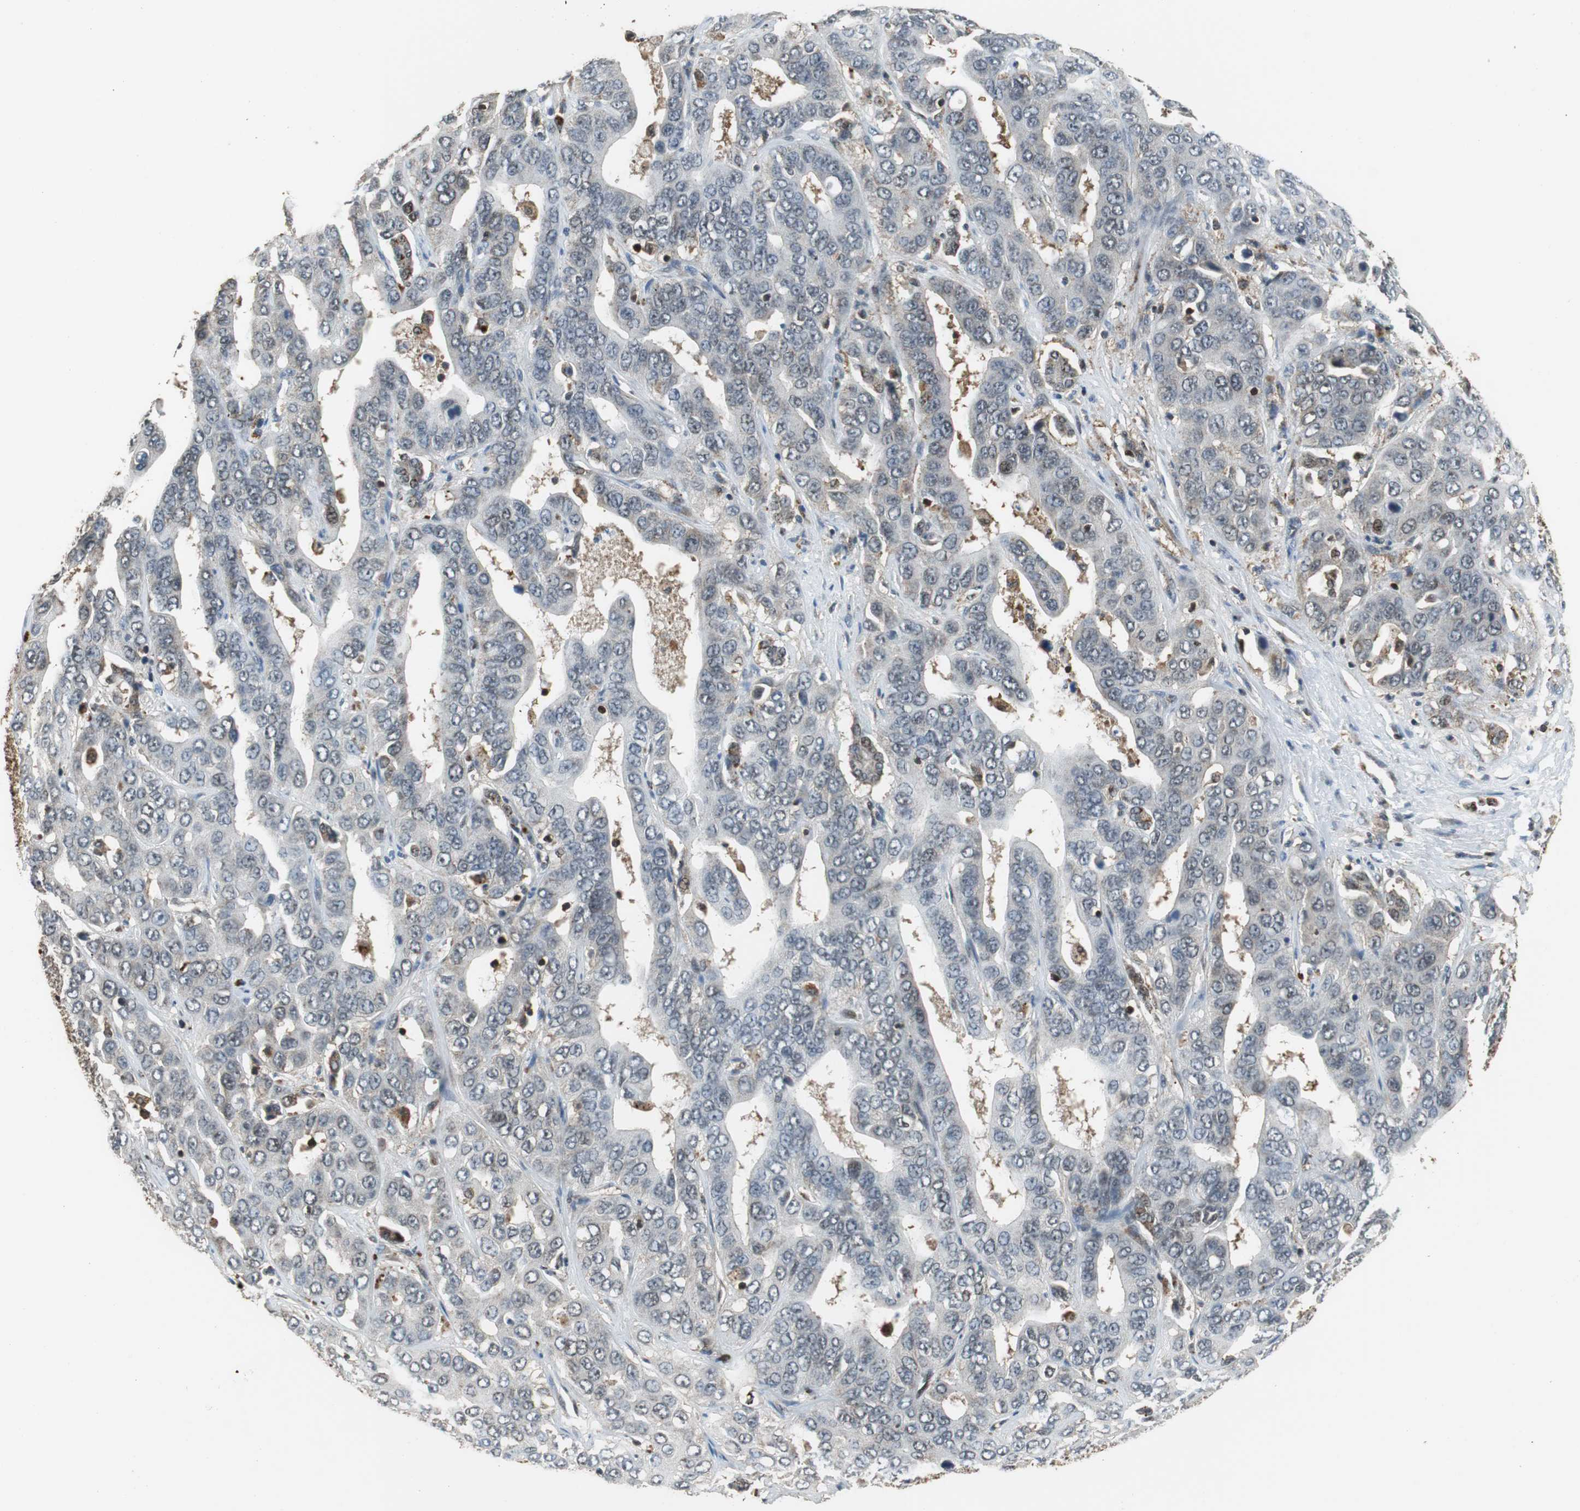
{"staining": {"intensity": "weak", "quantity": "25%-75%", "location": "cytoplasmic/membranous"}, "tissue": "liver cancer", "cell_type": "Tumor cells", "image_type": "cancer", "snomed": [{"axis": "morphology", "description": "Cholangiocarcinoma"}, {"axis": "topography", "description": "Liver"}], "caption": "Protein expression analysis of liver cancer (cholangiocarcinoma) displays weak cytoplasmic/membranous staining in approximately 25%-75% of tumor cells. The protein of interest is shown in brown color, while the nuclei are stained blue.", "gene": "GSDMD", "patient": {"sex": "female", "age": 52}}